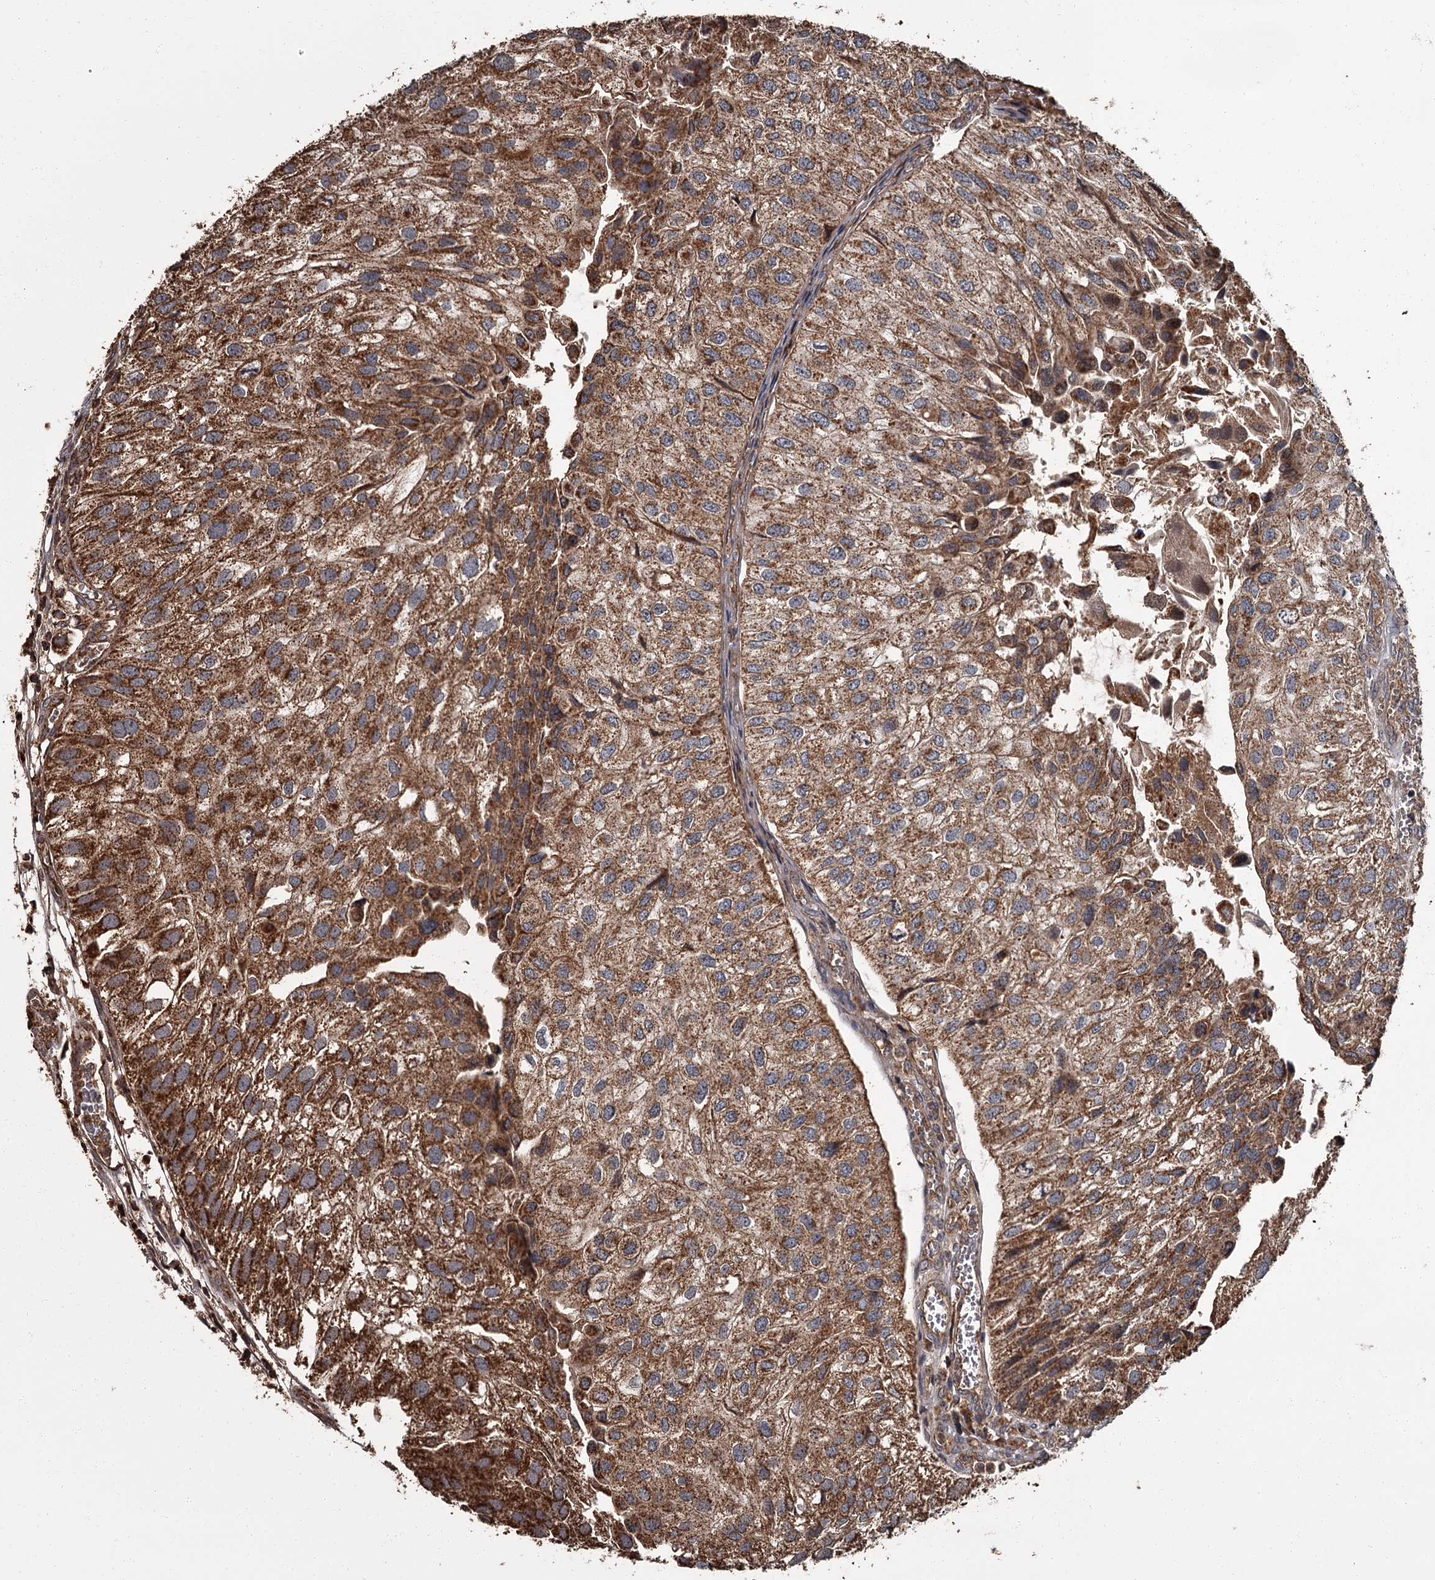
{"staining": {"intensity": "strong", "quantity": ">75%", "location": "cytoplasmic/membranous"}, "tissue": "urothelial cancer", "cell_type": "Tumor cells", "image_type": "cancer", "snomed": [{"axis": "morphology", "description": "Urothelial carcinoma, Low grade"}, {"axis": "topography", "description": "Urinary bladder"}], "caption": "Brown immunohistochemical staining in human low-grade urothelial carcinoma exhibits strong cytoplasmic/membranous staining in approximately >75% of tumor cells. (DAB (3,3'-diaminobenzidine) IHC with brightfield microscopy, high magnification).", "gene": "THAP9", "patient": {"sex": "female", "age": 89}}